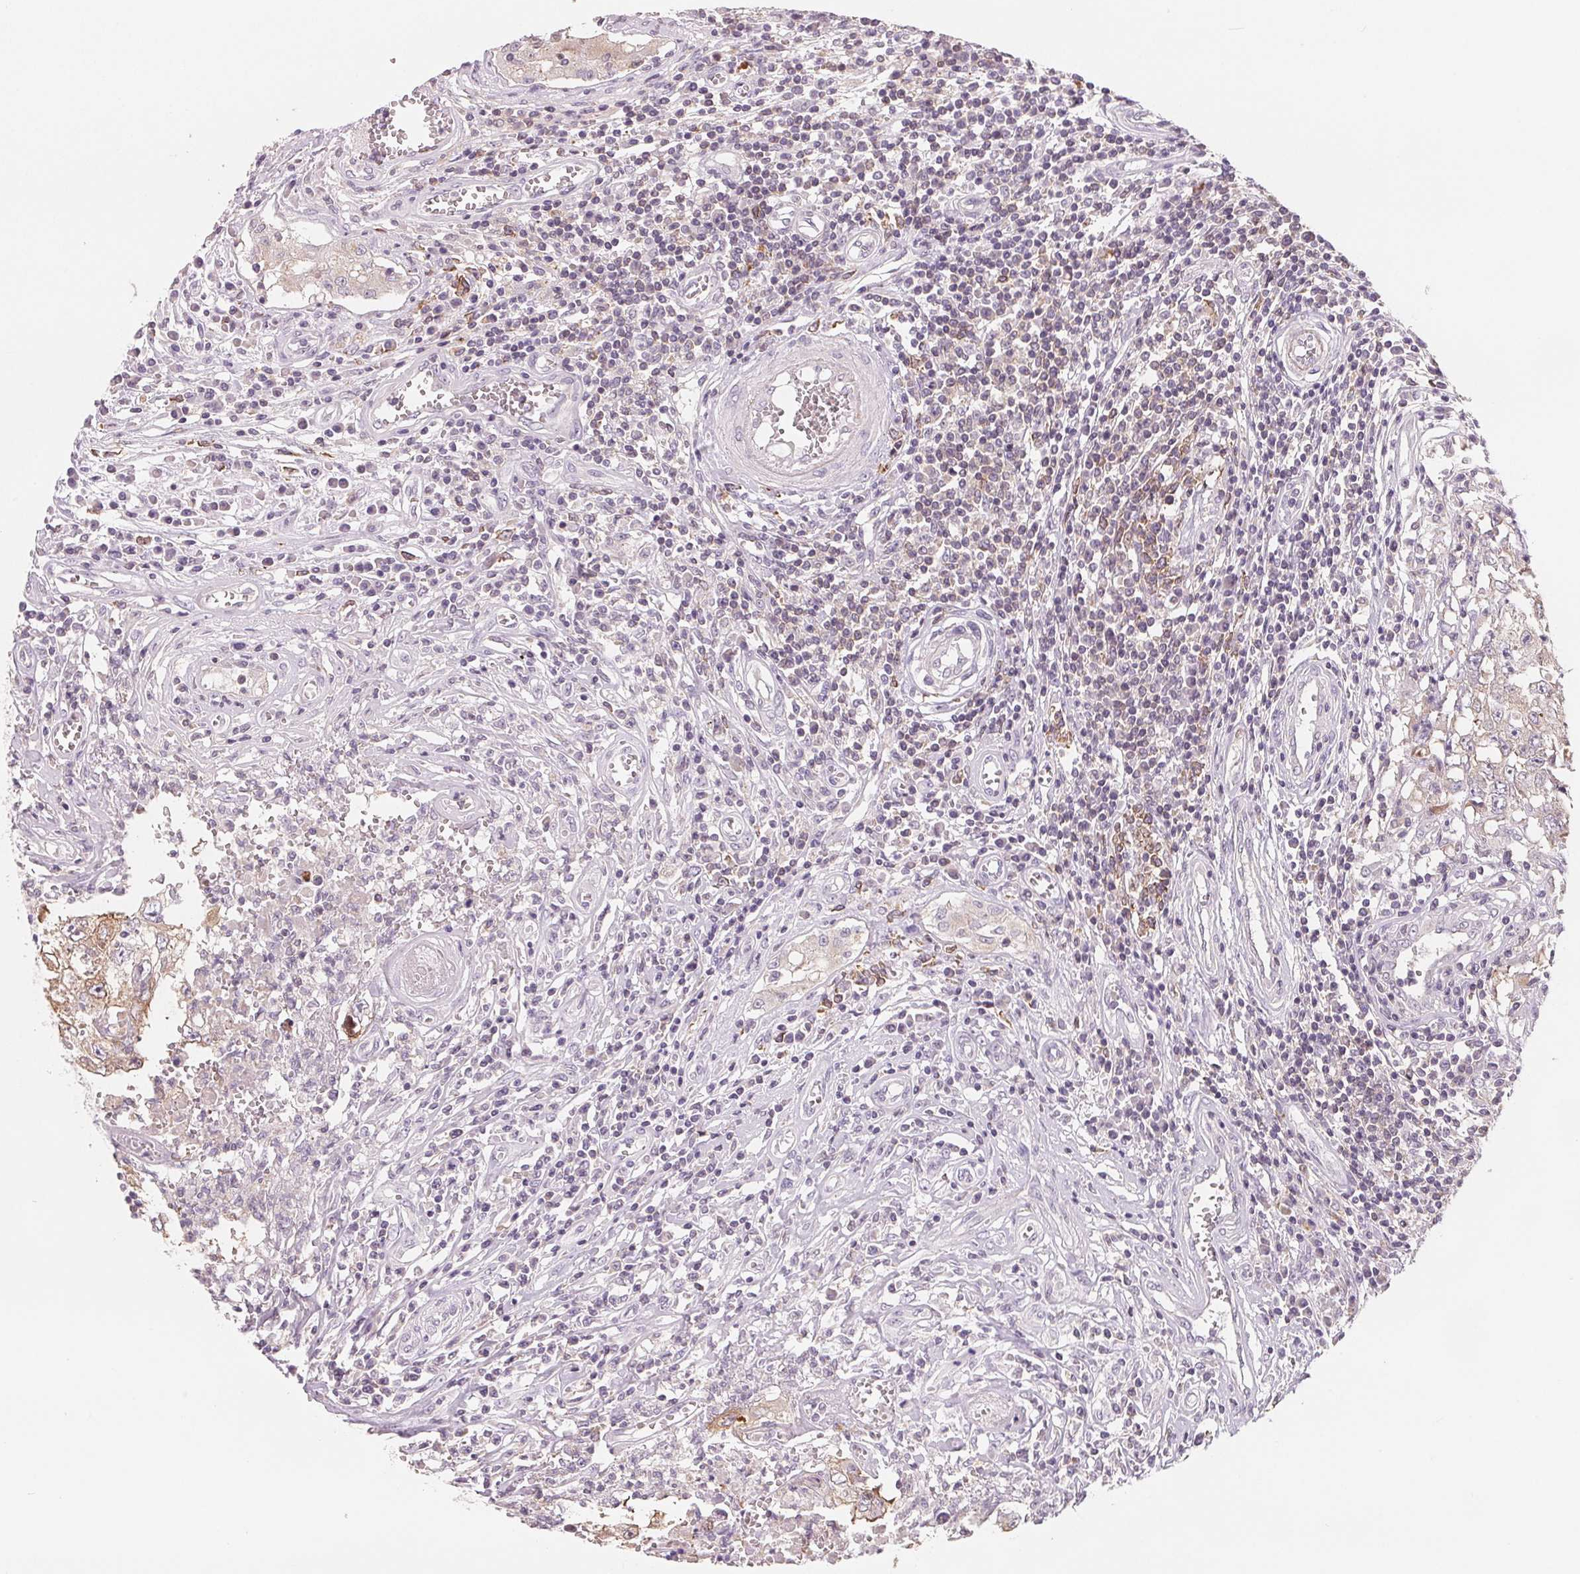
{"staining": {"intensity": "negative", "quantity": "none", "location": "none"}, "tissue": "testis cancer", "cell_type": "Tumor cells", "image_type": "cancer", "snomed": [{"axis": "morphology", "description": "Carcinoma, Embryonal, NOS"}, {"axis": "topography", "description": "Testis"}], "caption": "Testis embryonal carcinoma stained for a protein using immunohistochemistry (IHC) exhibits no positivity tumor cells.", "gene": "VTCN1", "patient": {"sex": "male", "age": 36}}